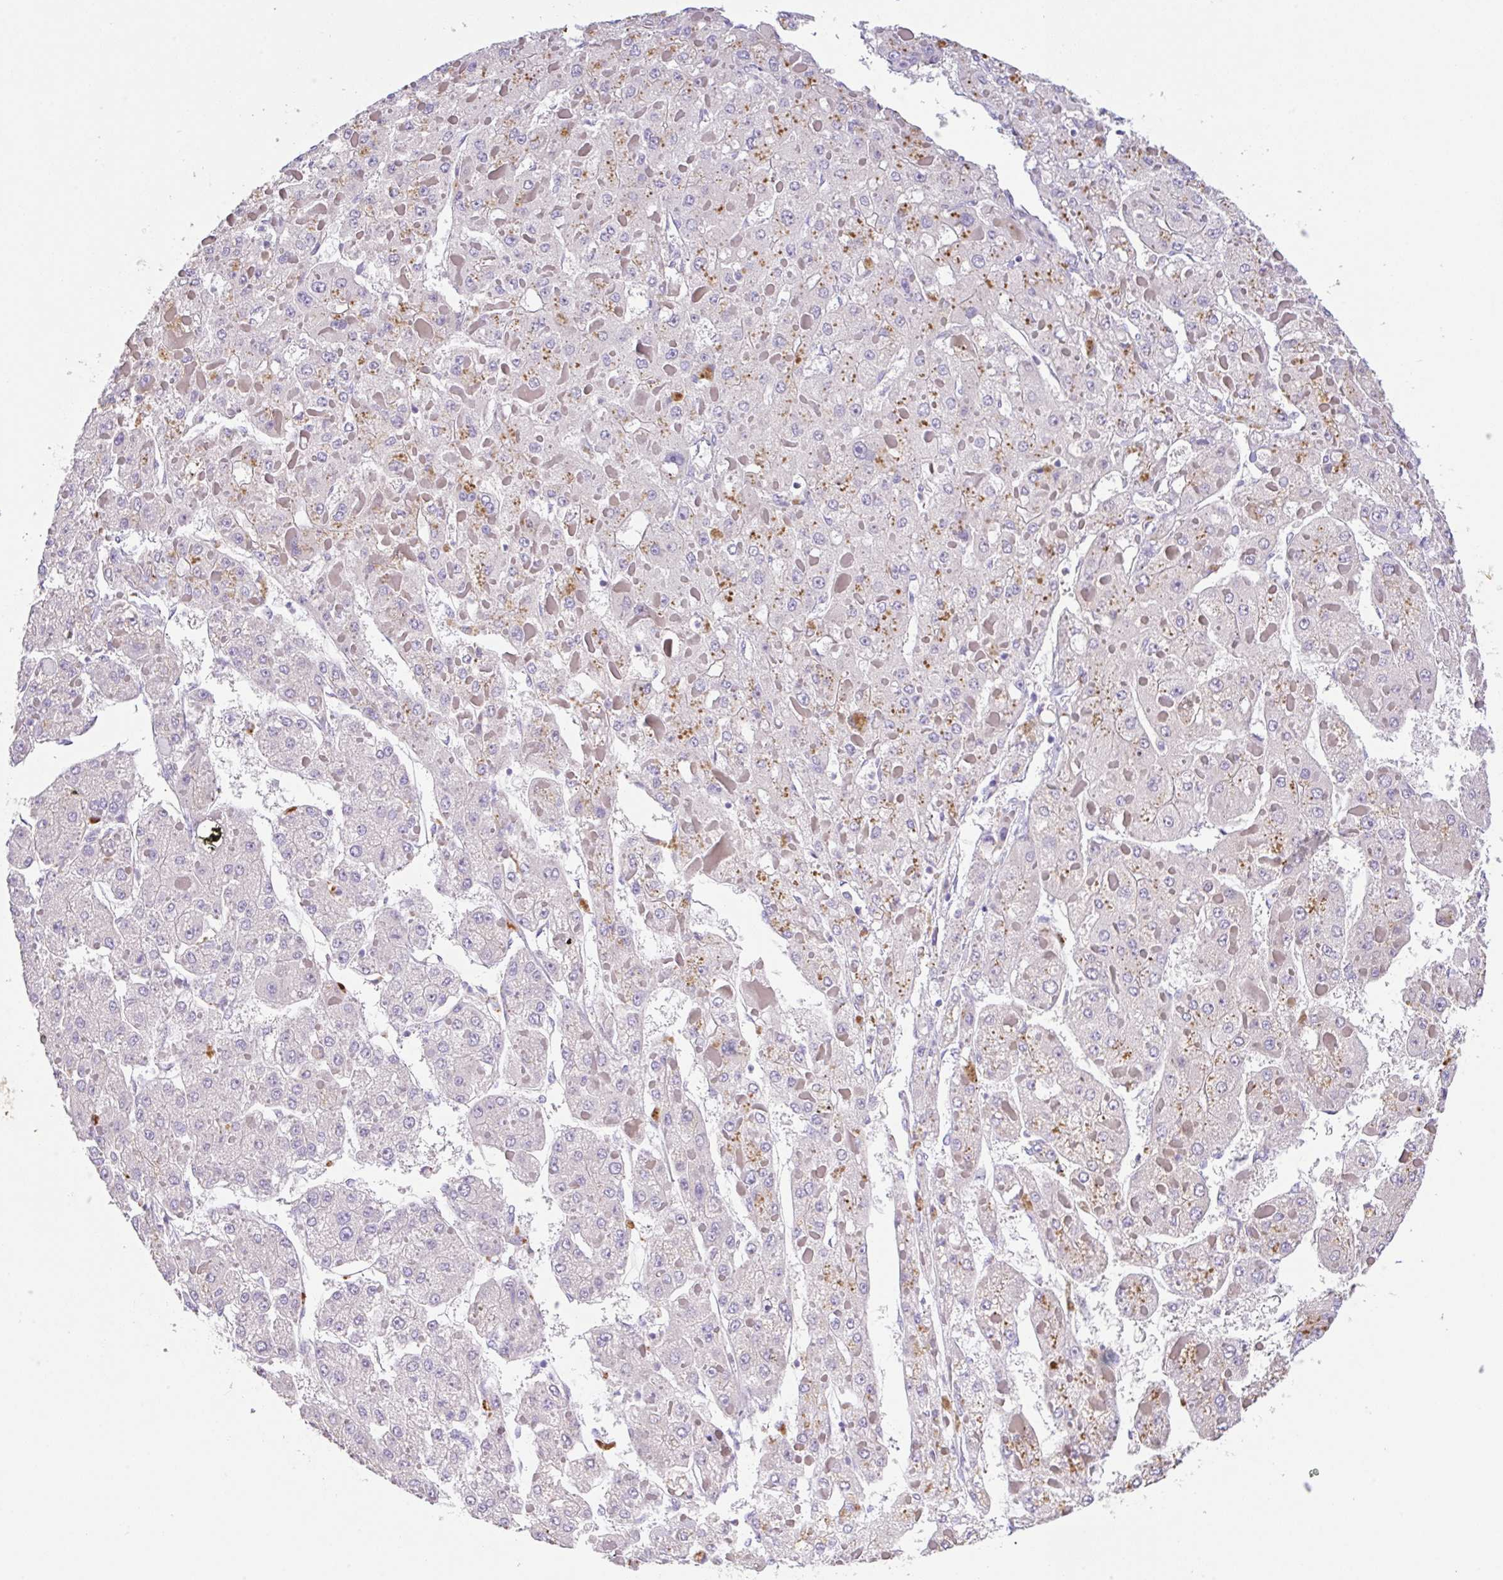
{"staining": {"intensity": "moderate", "quantity": "<25%", "location": "cytoplasmic/membranous"}, "tissue": "liver cancer", "cell_type": "Tumor cells", "image_type": "cancer", "snomed": [{"axis": "morphology", "description": "Carcinoma, Hepatocellular, NOS"}, {"axis": "topography", "description": "Liver"}], "caption": "Protein expression by immunohistochemistry shows moderate cytoplasmic/membranous expression in about <25% of tumor cells in liver cancer (hepatocellular carcinoma). (DAB (3,3'-diaminobenzidine) IHC with brightfield microscopy, high magnification).", "gene": "EPN3", "patient": {"sex": "female", "age": 73}}